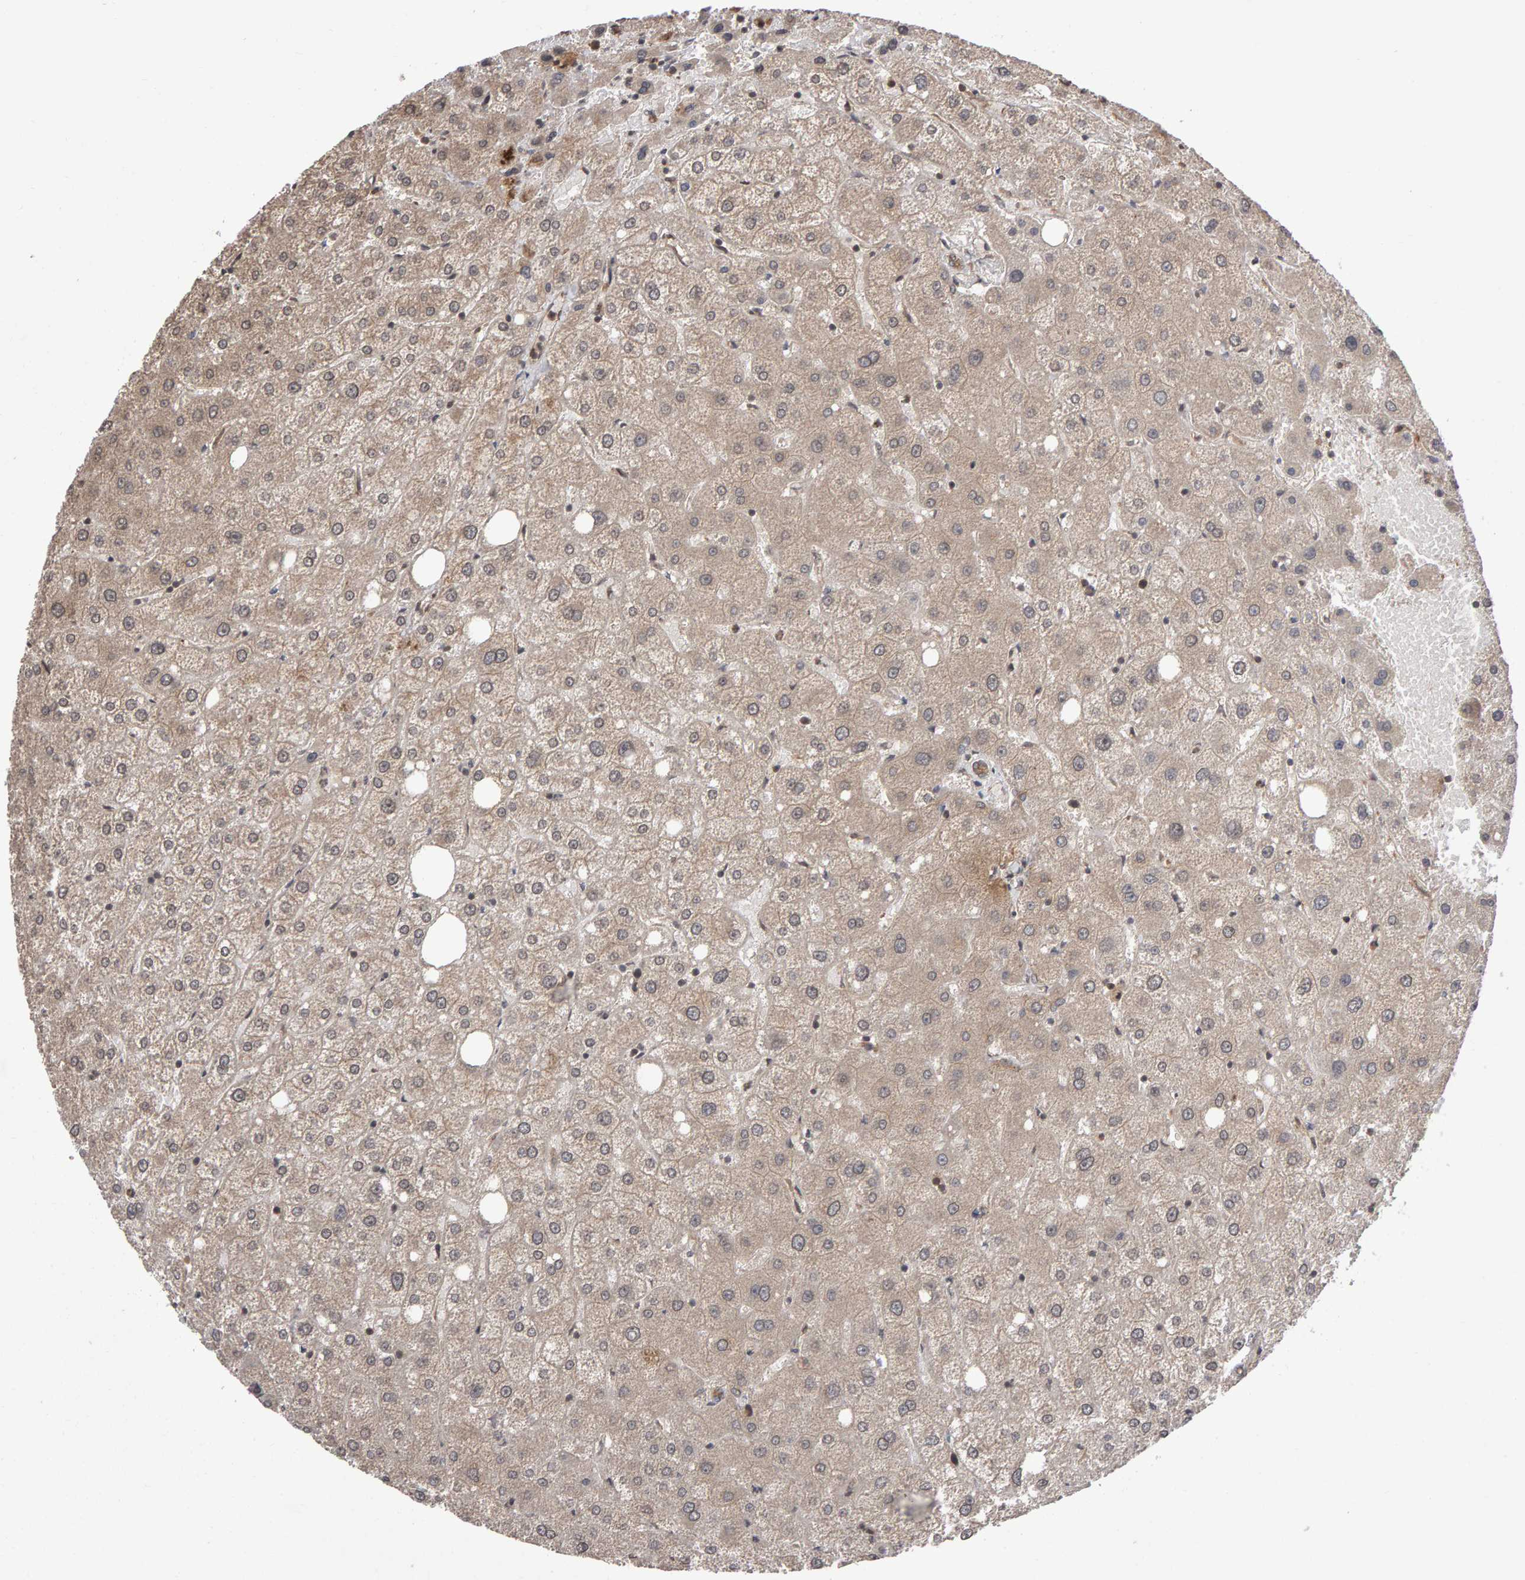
{"staining": {"intensity": "weak", "quantity": ">75%", "location": "cytoplasmic/membranous"}, "tissue": "liver", "cell_type": "Cholangiocytes", "image_type": "normal", "snomed": [{"axis": "morphology", "description": "Normal tissue, NOS"}, {"axis": "topography", "description": "Liver"}], "caption": "Human liver stained with a brown dye demonstrates weak cytoplasmic/membranous positive expression in approximately >75% of cholangiocytes.", "gene": "SCRIB", "patient": {"sex": "male", "age": 73}}